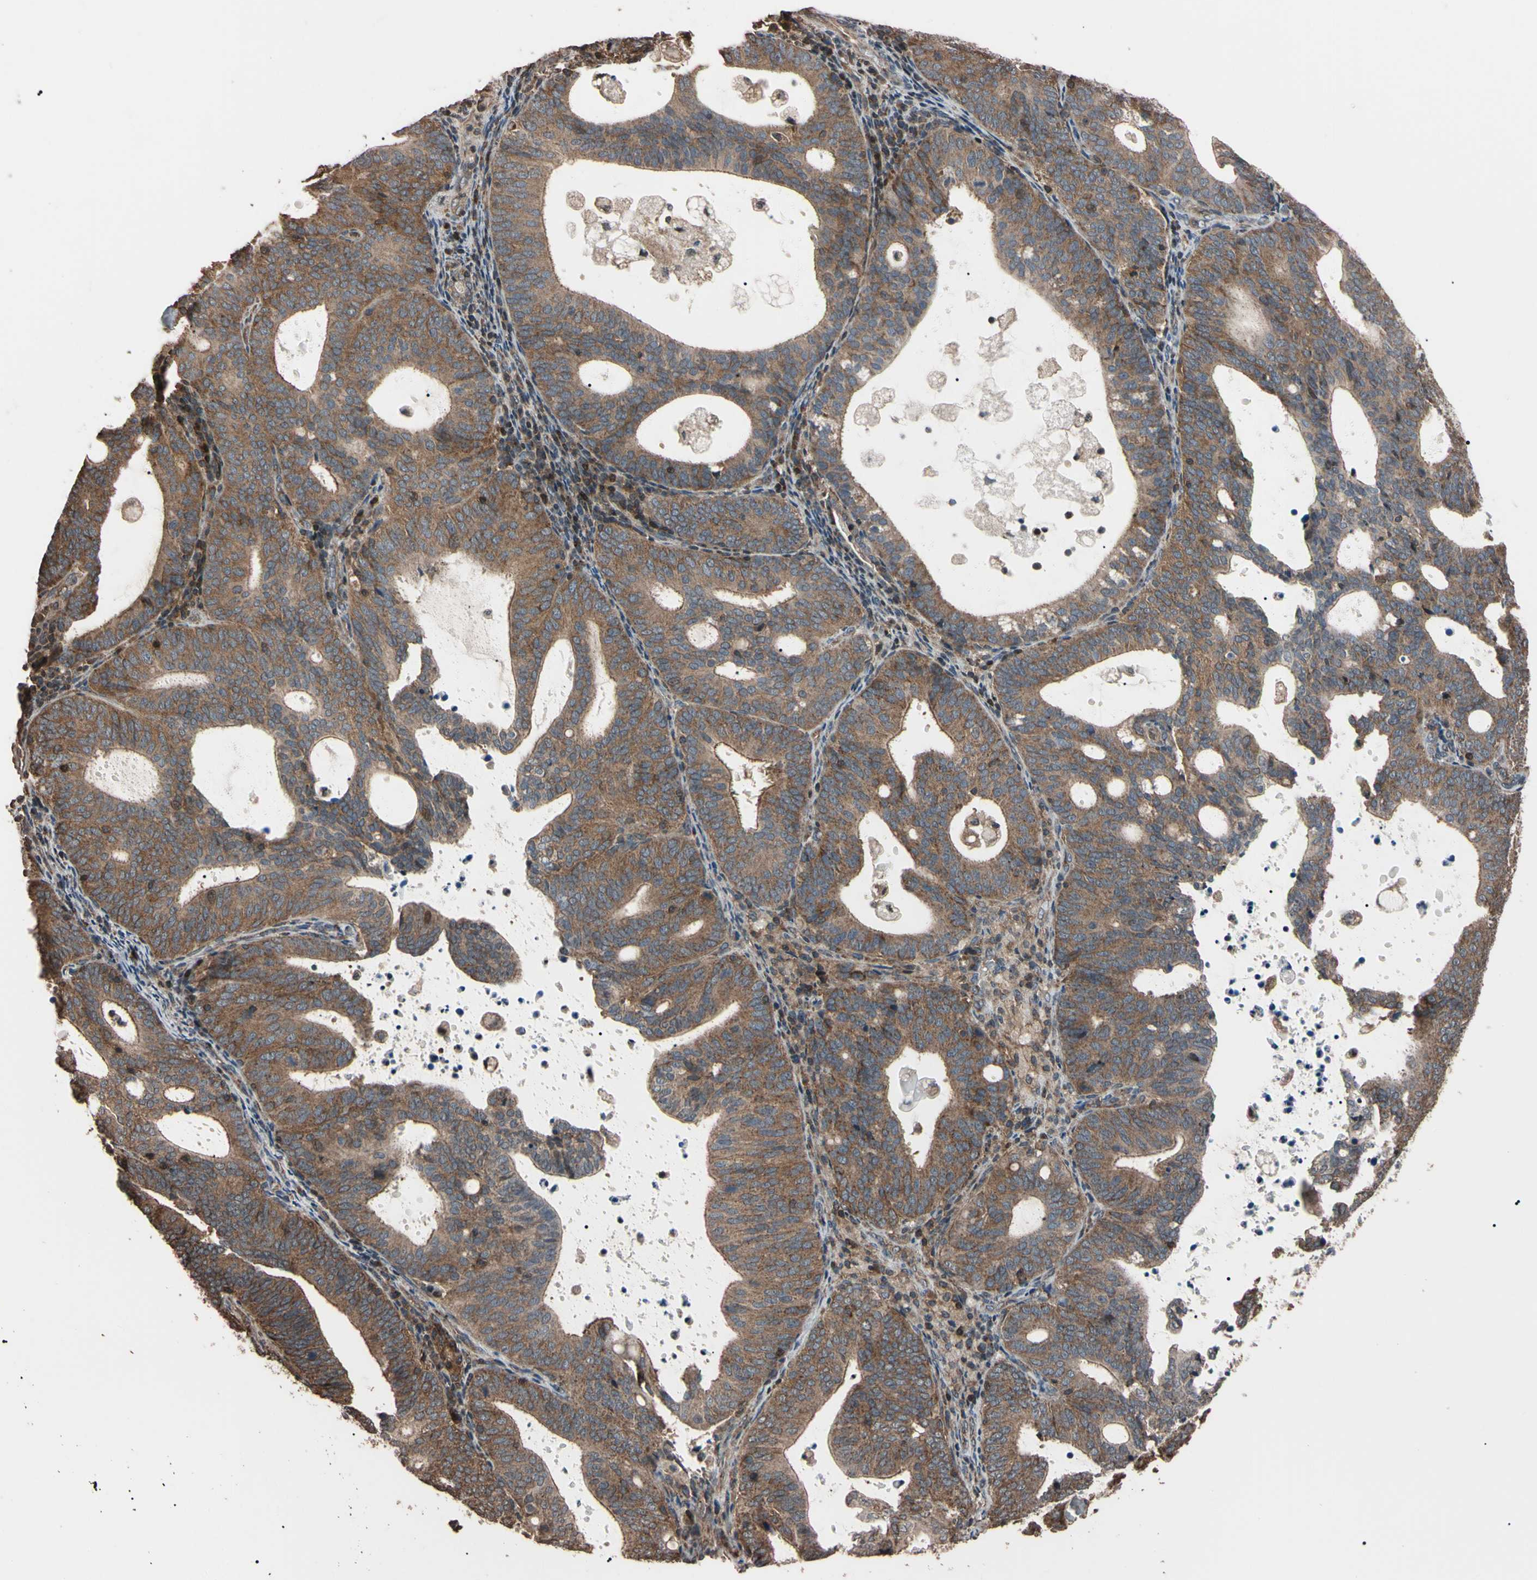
{"staining": {"intensity": "moderate", "quantity": ">75%", "location": "cytoplasmic/membranous"}, "tissue": "endometrial cancer", "cell_type": "Tumor cells", "image_type": "cancer", "snomed": [{"axis": "morphology", "description": "Adenocarcinoma, NOS"}, {"axis": "topography", "description": "Uterus"}], "caption": "Endometrial cancer was stained to show a protein in brown. There is medium levels of moderate cytoplasmic/membranous positivity in about >75% of tumor cells.", "gene": "TNFRSF1A", "patient": {"sex": "female", "age": 83}}